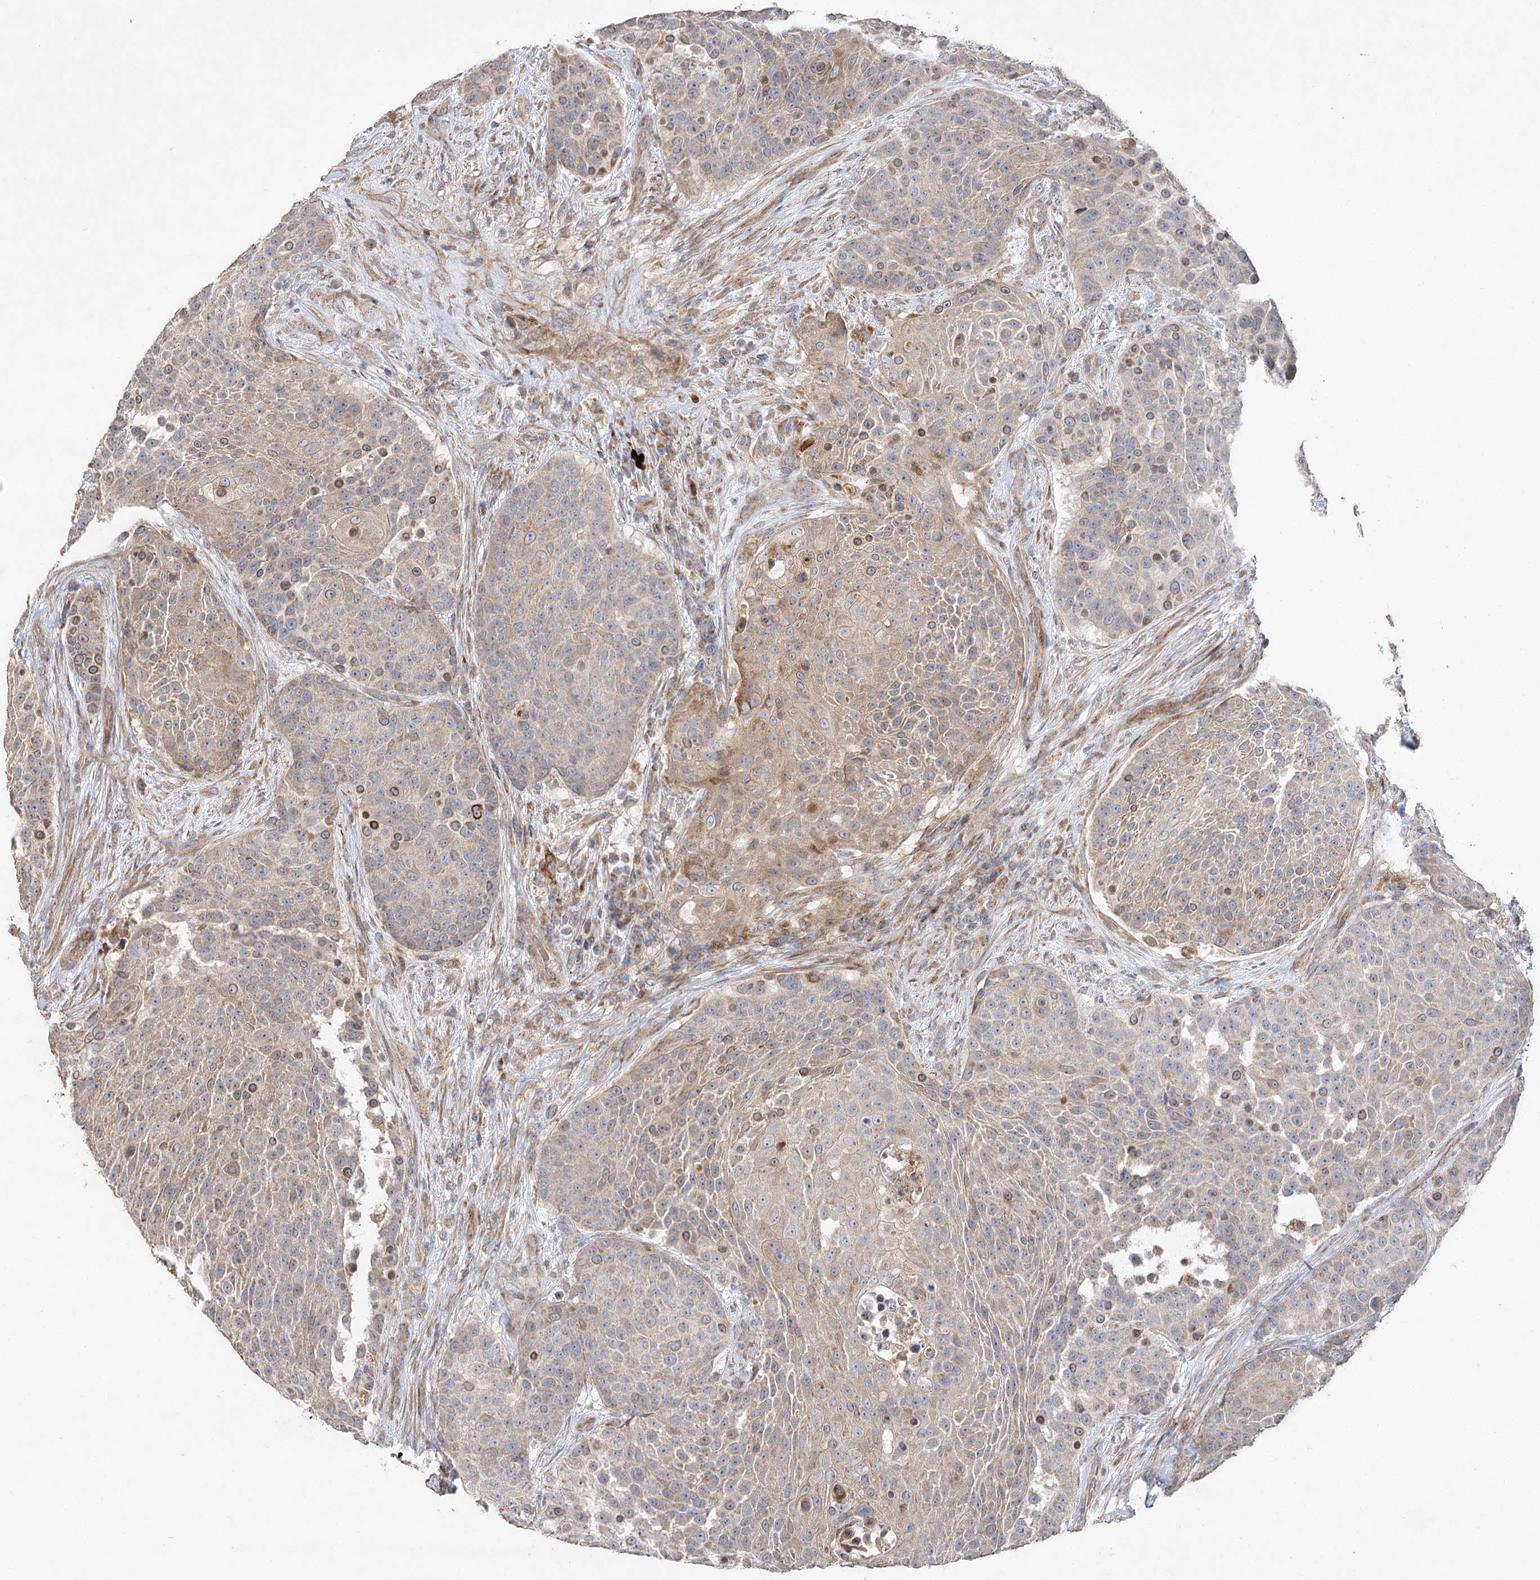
{"staining": {"intensity": "weak", "quantity": "25%-75%", "location": "cytoplasmic/membranous"}, "tissue": "urothelial cancer", "cell_type": "Tumor cells", "image_type": "cancer", "snomed": [{"axis": "morphology", "description": "Urothelial carcinoma, High grade"}, {"axis": "topography", "description": "Urinary bladder"}], "caption": "This is a histology image of immunohistochemistry (IHC) staining of high-grade urothelial carcinoma, which shows weak staining in the cytoplasmic/membranous of tumor cells.", "gene": "OBSL1", "patient": {"sex": "female", "age": 63}}